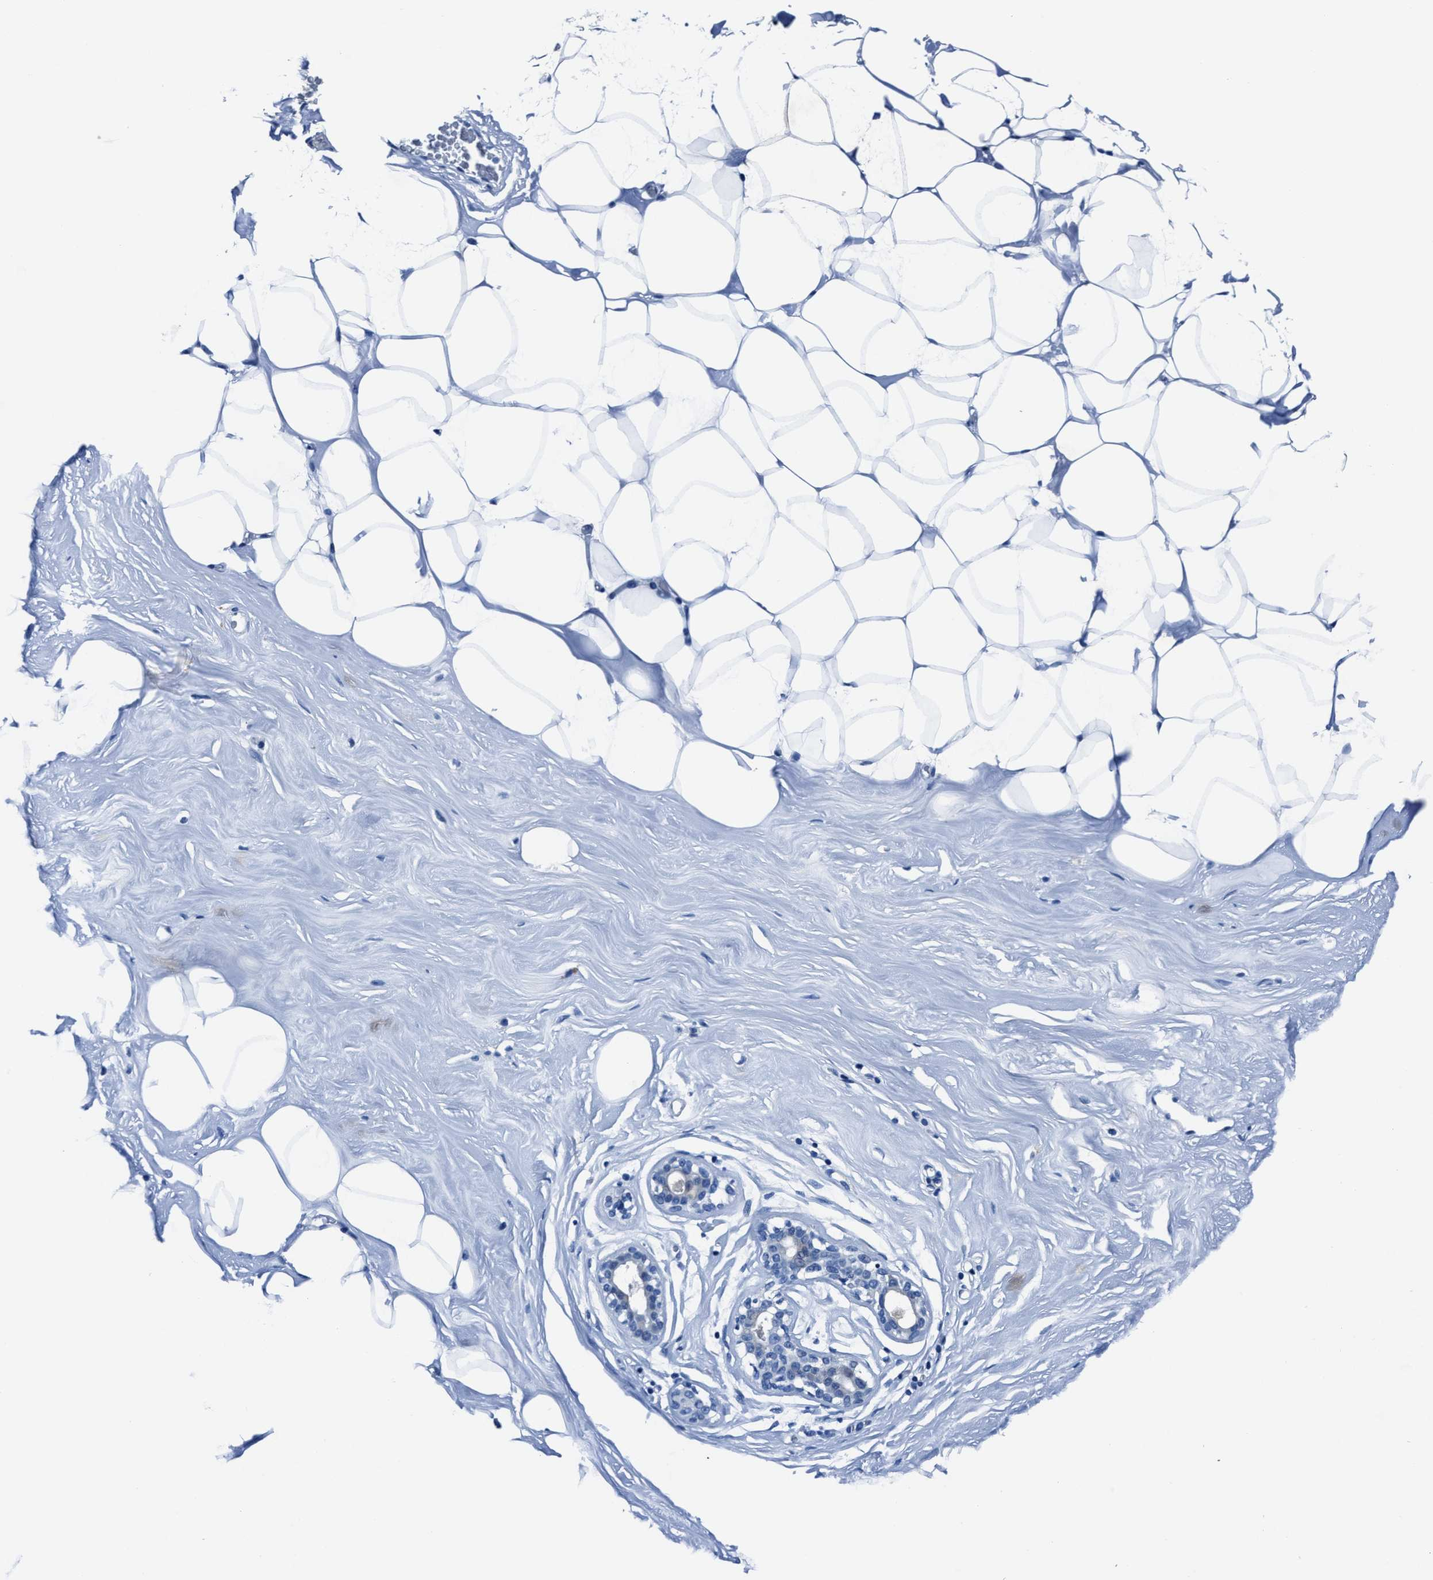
{"staining": {"intensity": "negative", "quantity": "none", "location": "none"}, "tissue": "adipose tissue", "cell_type": "Adipocytes", "image_type": "normal", "snomed": [{"axis": "morphology", "description": "Normal tissue, NOS"}, {"axis": "morphology", "description": "Fibrosis, NOS"}, {"axis": "topography", "description": "Breast"}, {"axis": "topography", "description": "Adipose tissue"}], "caption": "IHC of unremarkable human adipose tissue shows no expression in adipocytes. The staining was performed using DAB to visualize the protein expression in brown, while the nuclei were stained in blue with hematoxylin (Magnification: 20x).", "gene": "NACAD", "patient": {"sex": "female", "age": 39}}